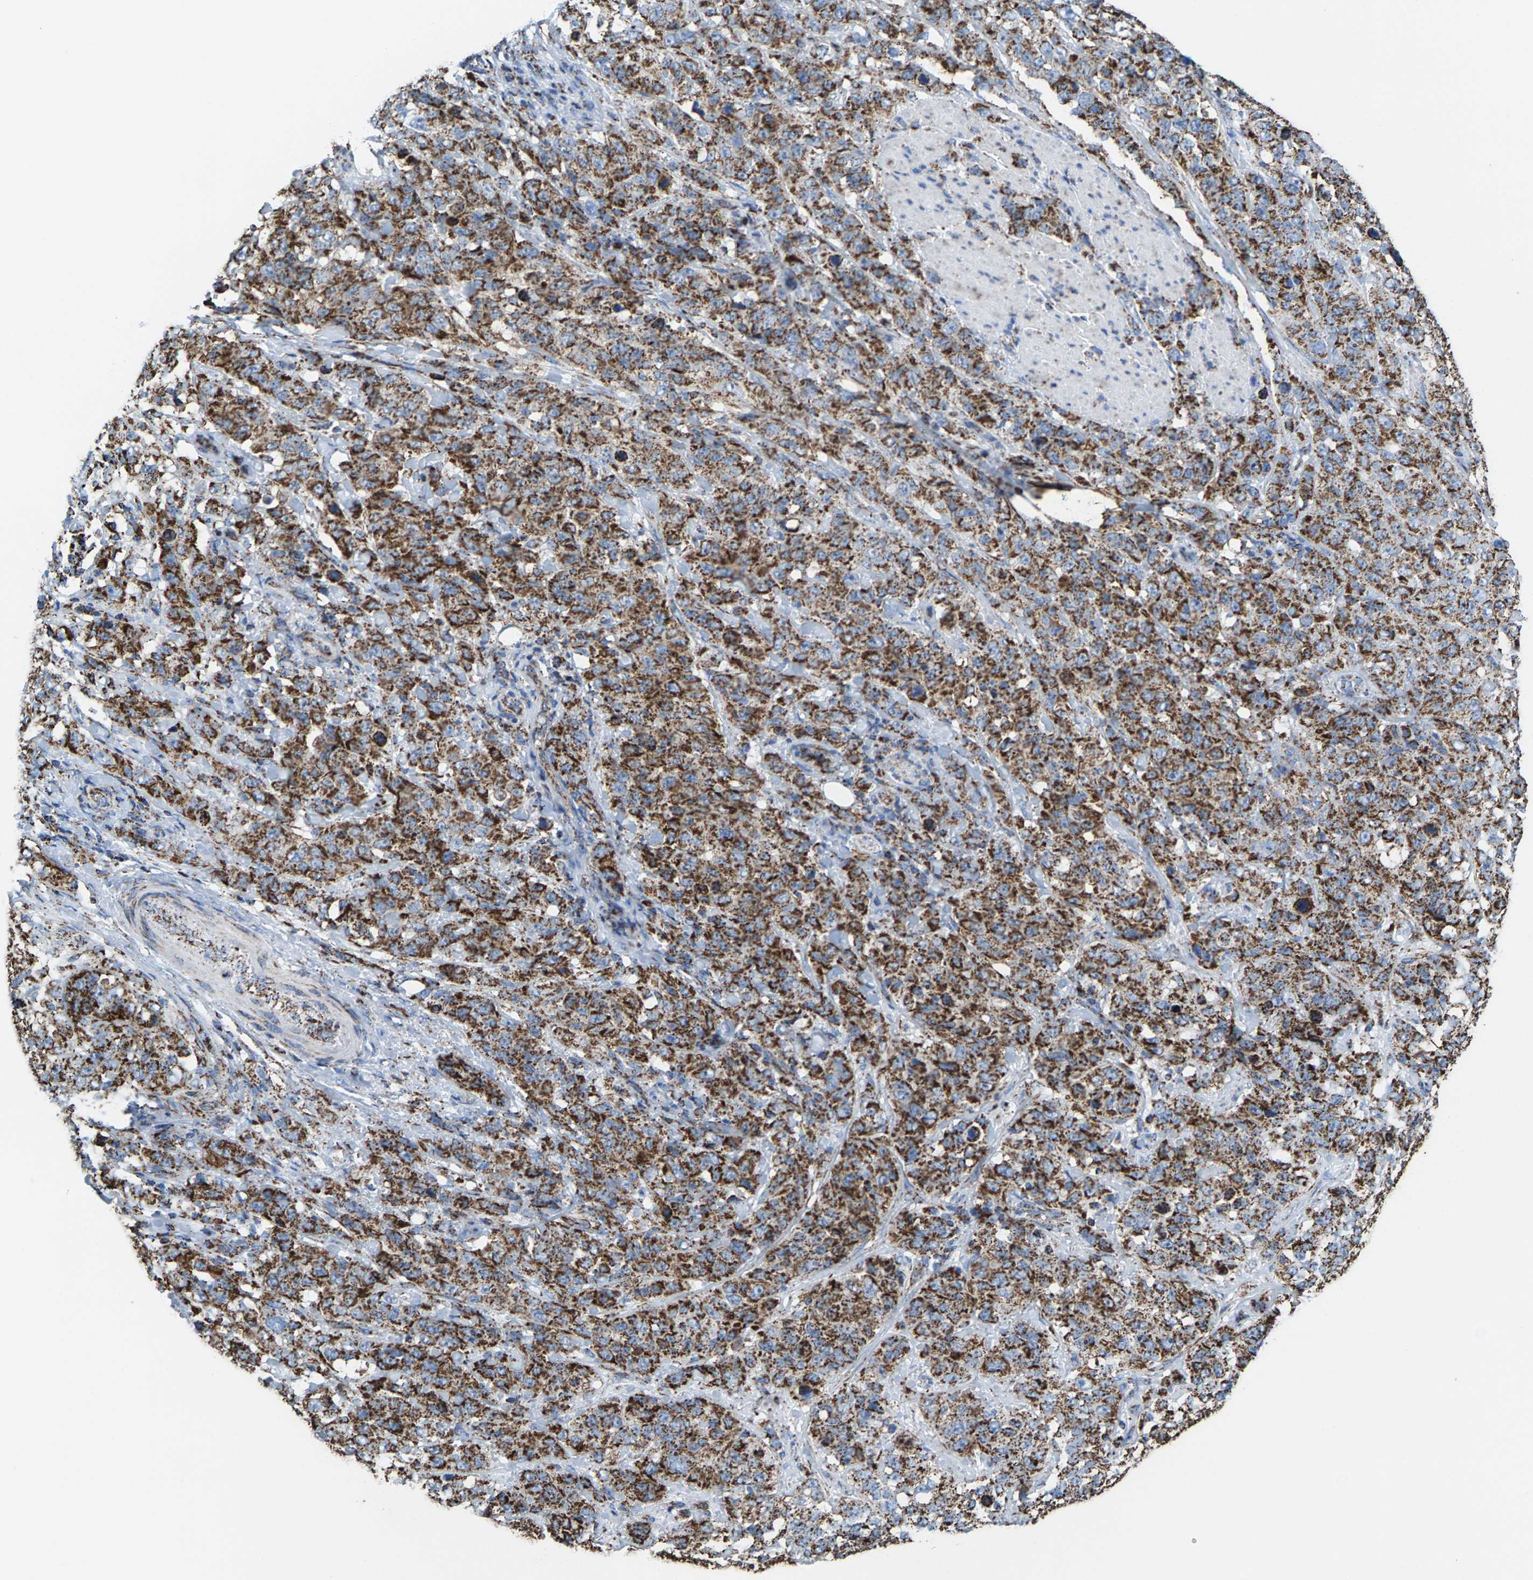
{"staining": {"intensity": "moderate", "quantity": ">75%", "location": "cytoplasmic/membranous"}, "tissue": "stomach cancer", "cell_type": "Tumor cells", "image_type": "cancer", "snomed": [{"axis": "morphology", "description": "Adenocarcinoma, NOS"}, {"axis": "topography", "description": "Stomach"}], "caption": "Protein analysis of stomach cancer tissue reveals moderate cytoplasmic/membranous expression in approximately >75% of tumor cells. Immunohistochemistry stains the protein of interest in brown and the nuclei are stained blue.", "gene": "ECHS1", "patient": {"sex": "male", "age": 48}}